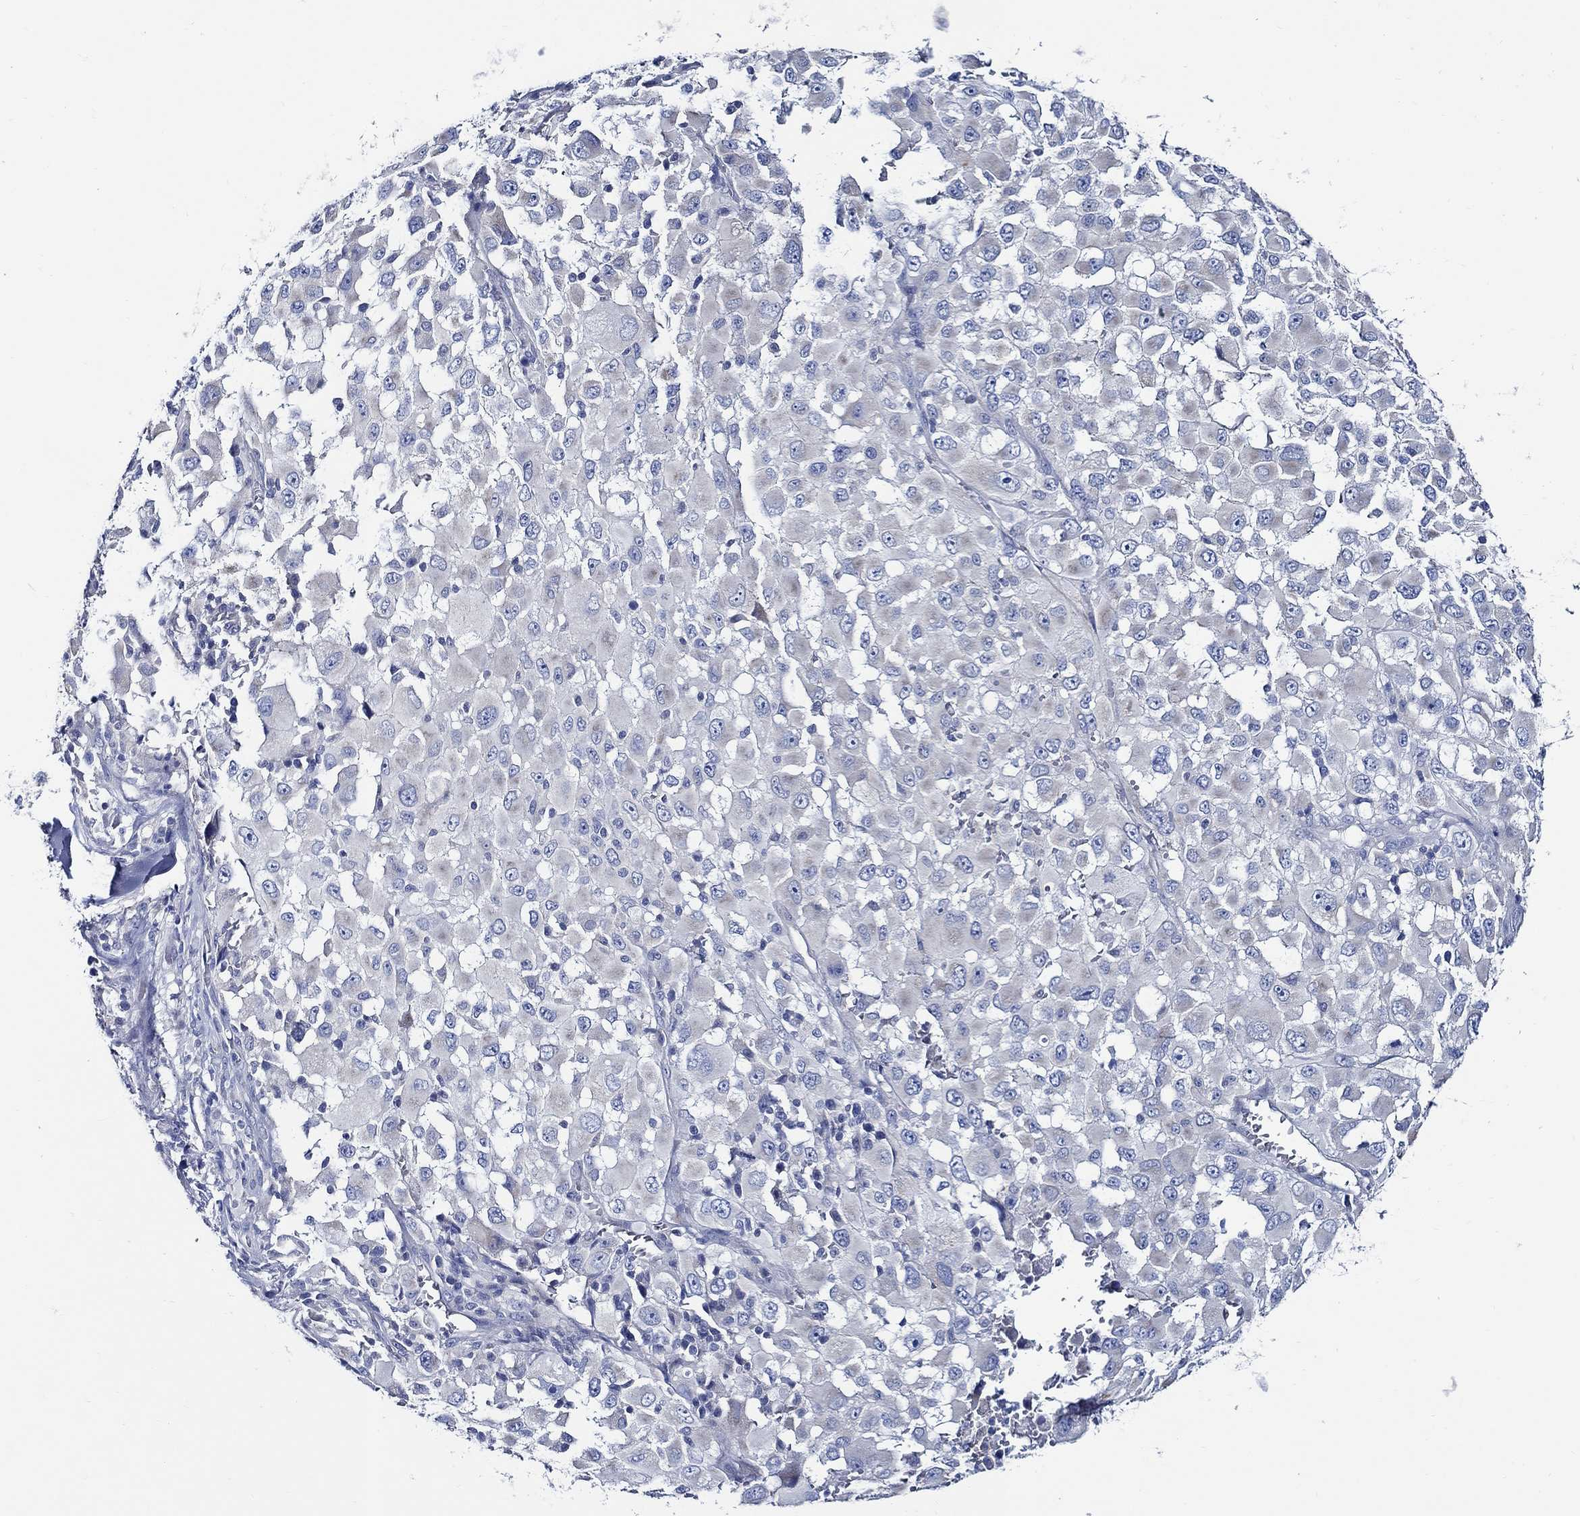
{"staining": {"intensity": "negative", "quantity": "none", "location": "none"}, "tissue": "melanoma", "cell_type": "Tumor cells", "image_type": "cancer", "snomed": [{"axis": "morphology", "description": "Malignant melanoma, Metastatic site"}, {"axis": "topography", "description": "Lymph node"}], "caption": "High magnification brightfield microscopy of melanoma stained with DAB (3,3'-diaminobenzidine) (brown) and counterstained with hematoxylin (blue): tumor cells show no significant staining.", "gene": "SKOR1", "patient": {"sex": "male", "age": 50}}